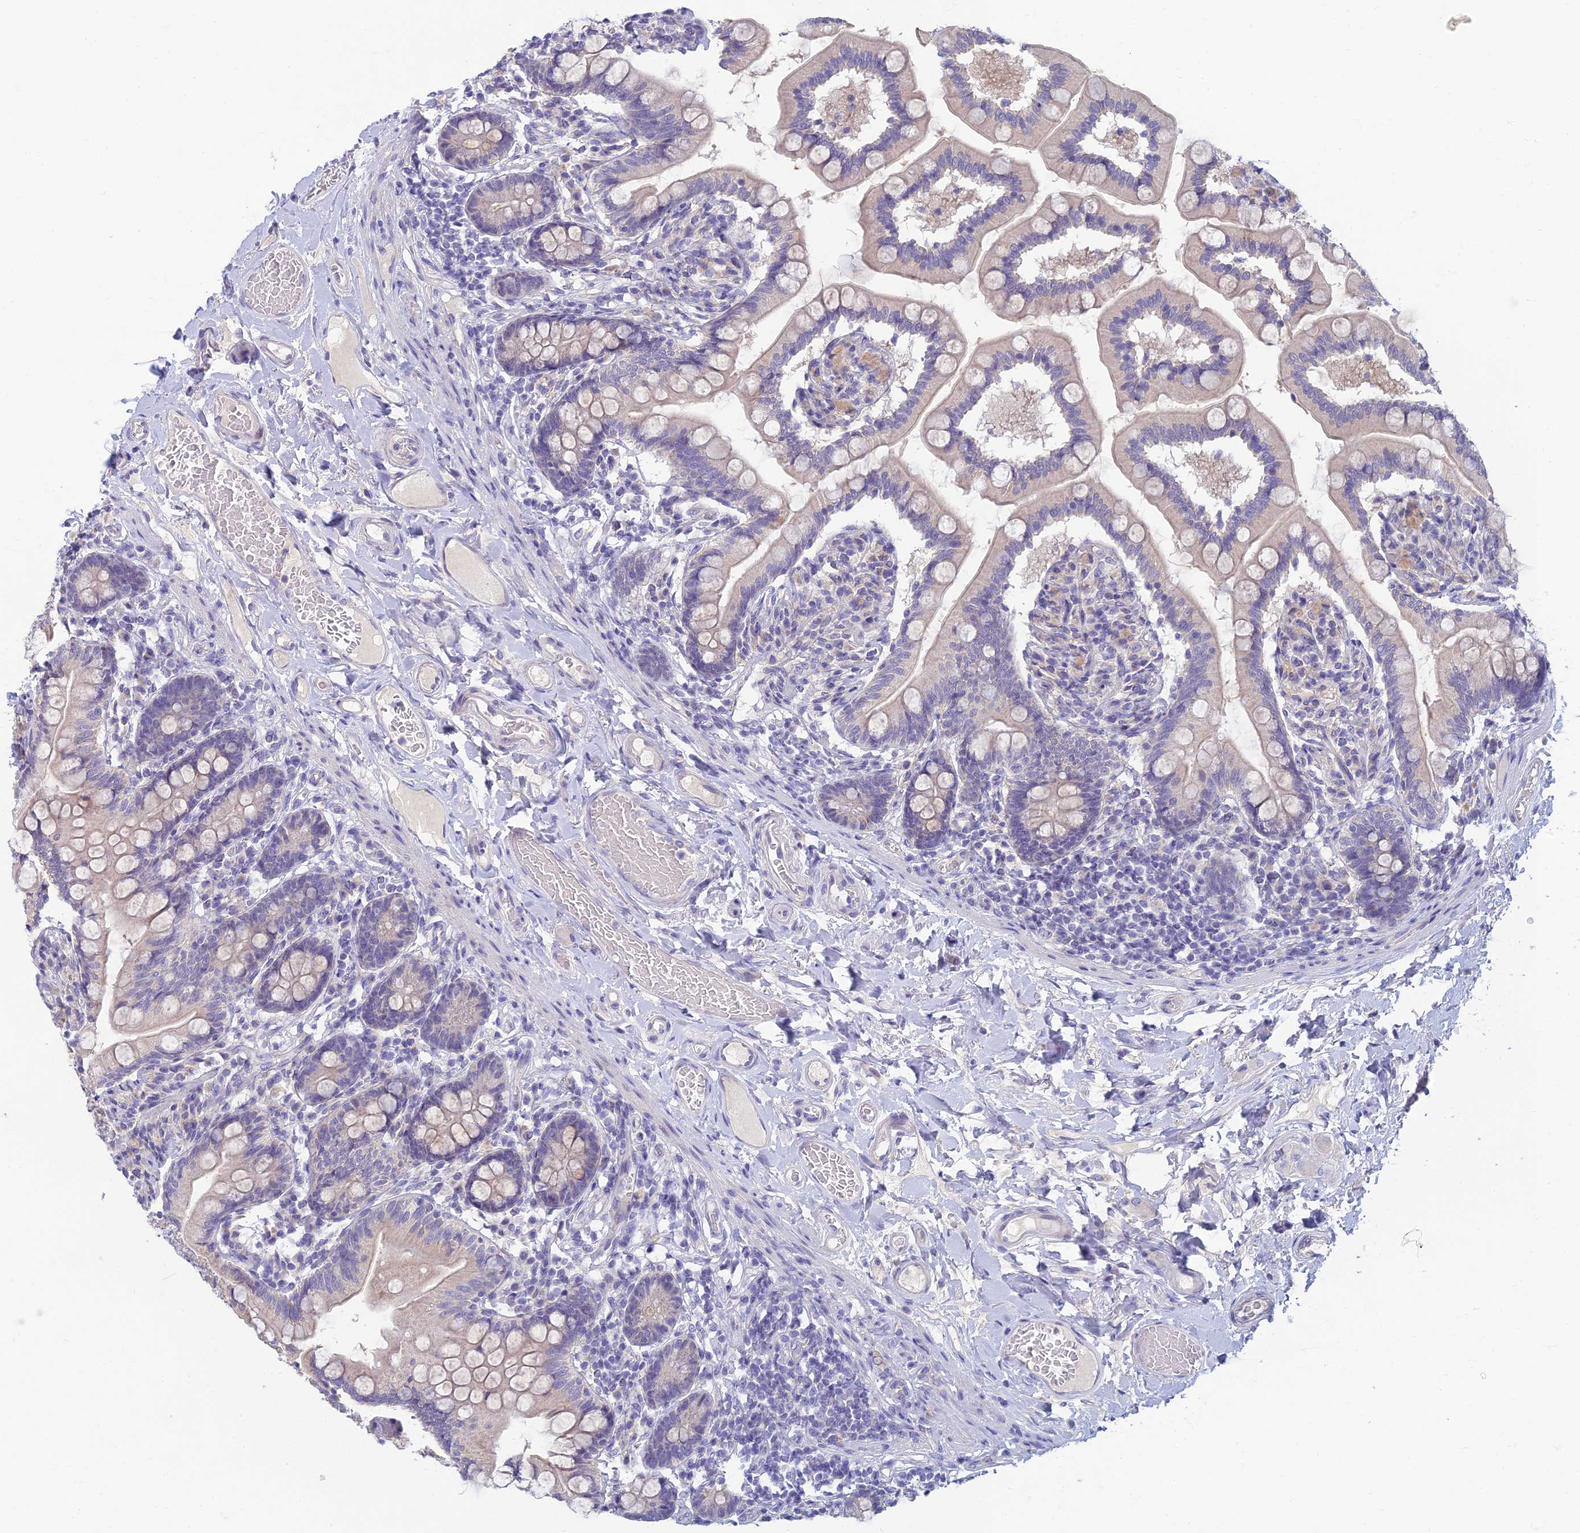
{"staining": {"intensity": "weak", "quantity": "<25%", "location": "cytoplasmic/membranous"}, "tissue": "small intestine", "cell_type": "Glandular cells", "image_type": "normal", "snomed": [{"axis": "morphology", "description": "Normal tissue, NOS"}, {"axis": "topography", "description": "Small intestine"}], "caption": "This histopathology image is of benign small intestine stained with IHC to label a protein in brown with the nuclei are counter-stained blue. There is no staining in glandular cells.", "gene": "SLC25A41", "patient": {"sex": "female", "age": 64}}